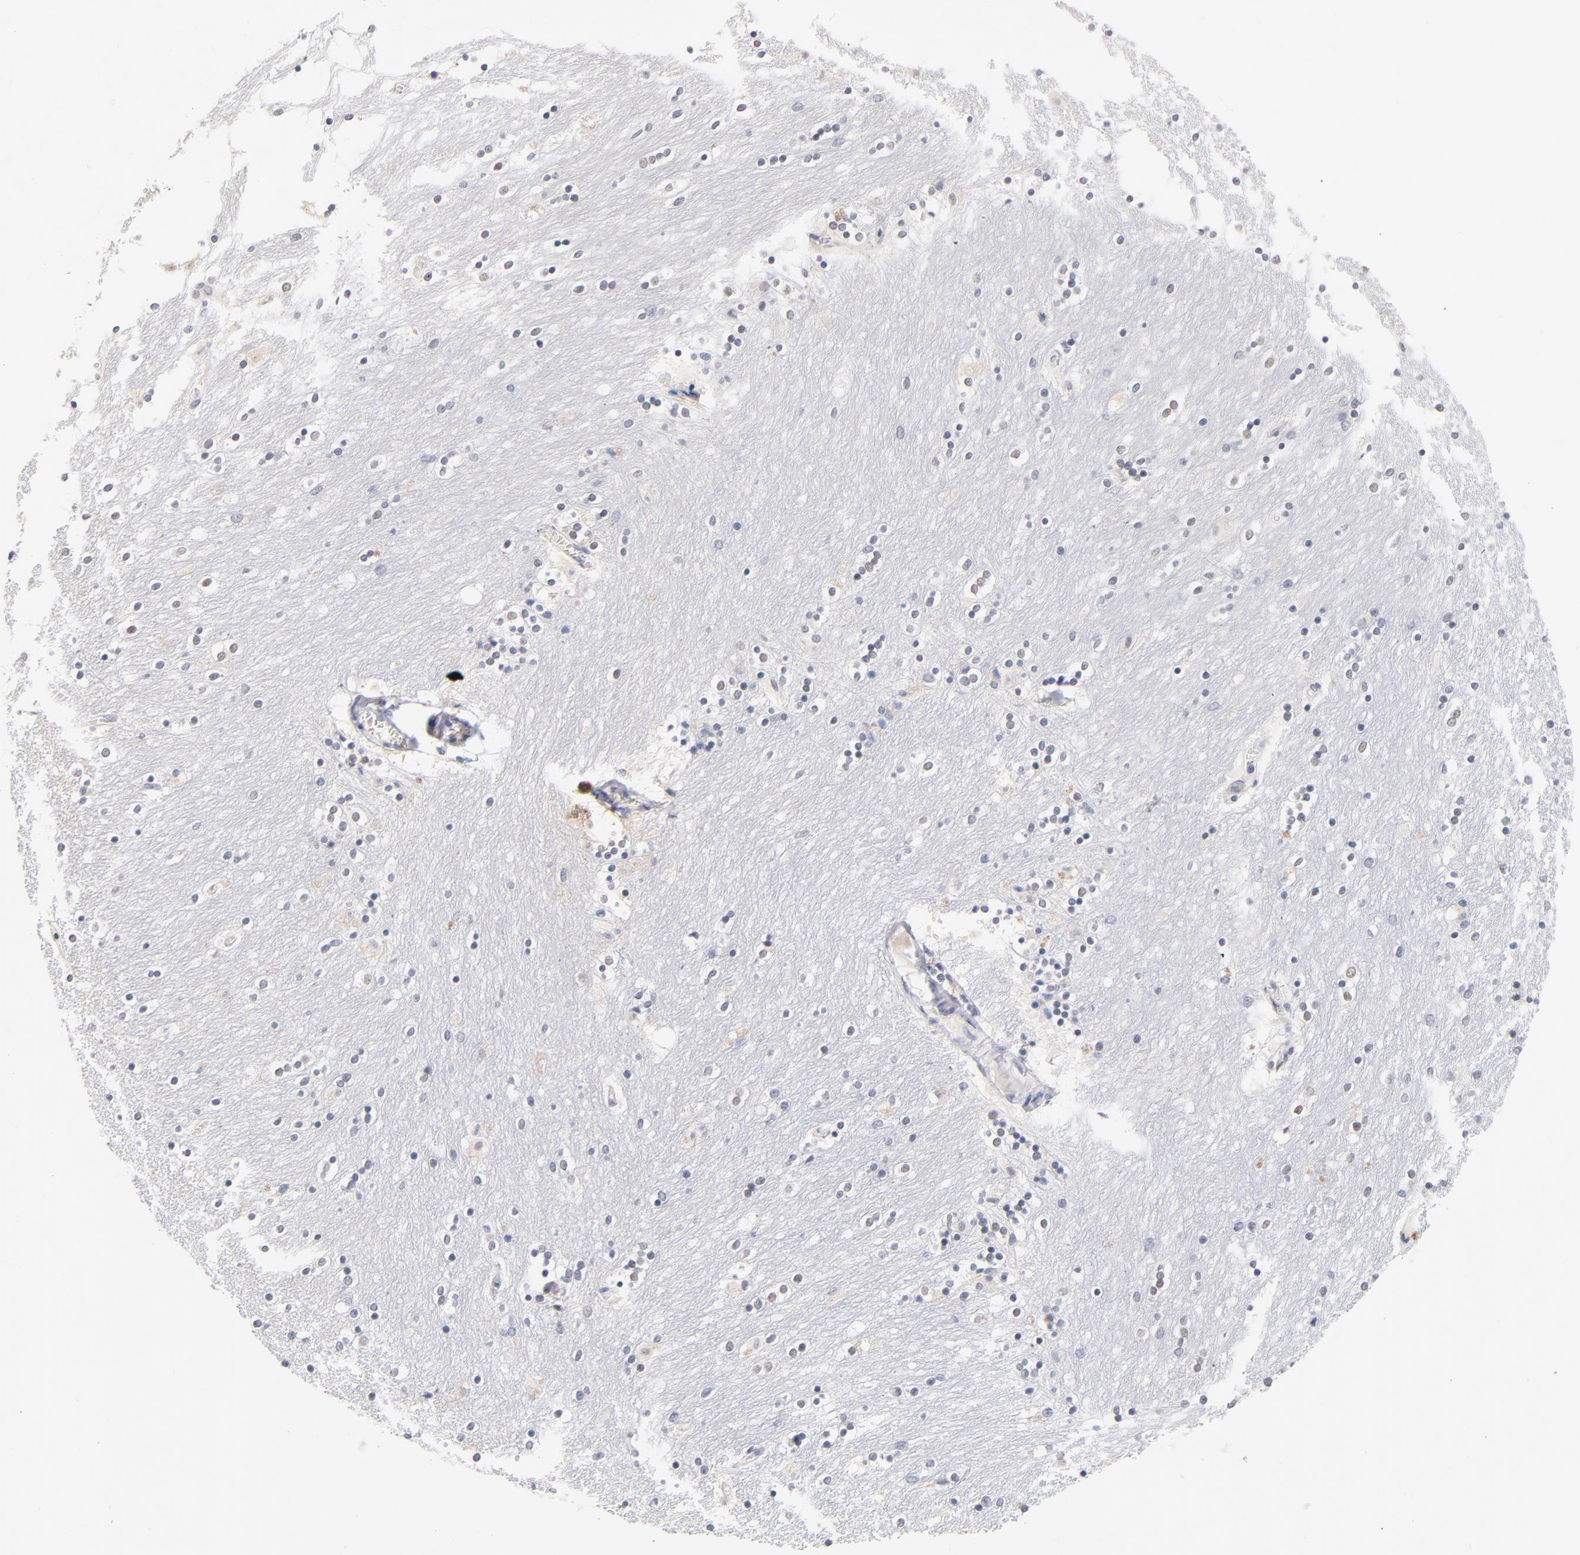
{"staining": {"intensity": "negative", "quantity": "none", "location": "none"}, "tissue": "caudate", "cell_type": "Glial cells", "image_type": "normal", "snomed": [{"axis": "morphology", "description": "Normal tissue, NOS"}, {"axis": "topography", "description": "Lateral ventricle wall"}], "caption": "This is a photomicrograph of immunohistochemistry (IHC) staining of normal caudate, which shows no positivity in glial cells. Nuclei are stained in blue.", "gene": "ORC2", "patient": {"sex": "female", "age": 54}}